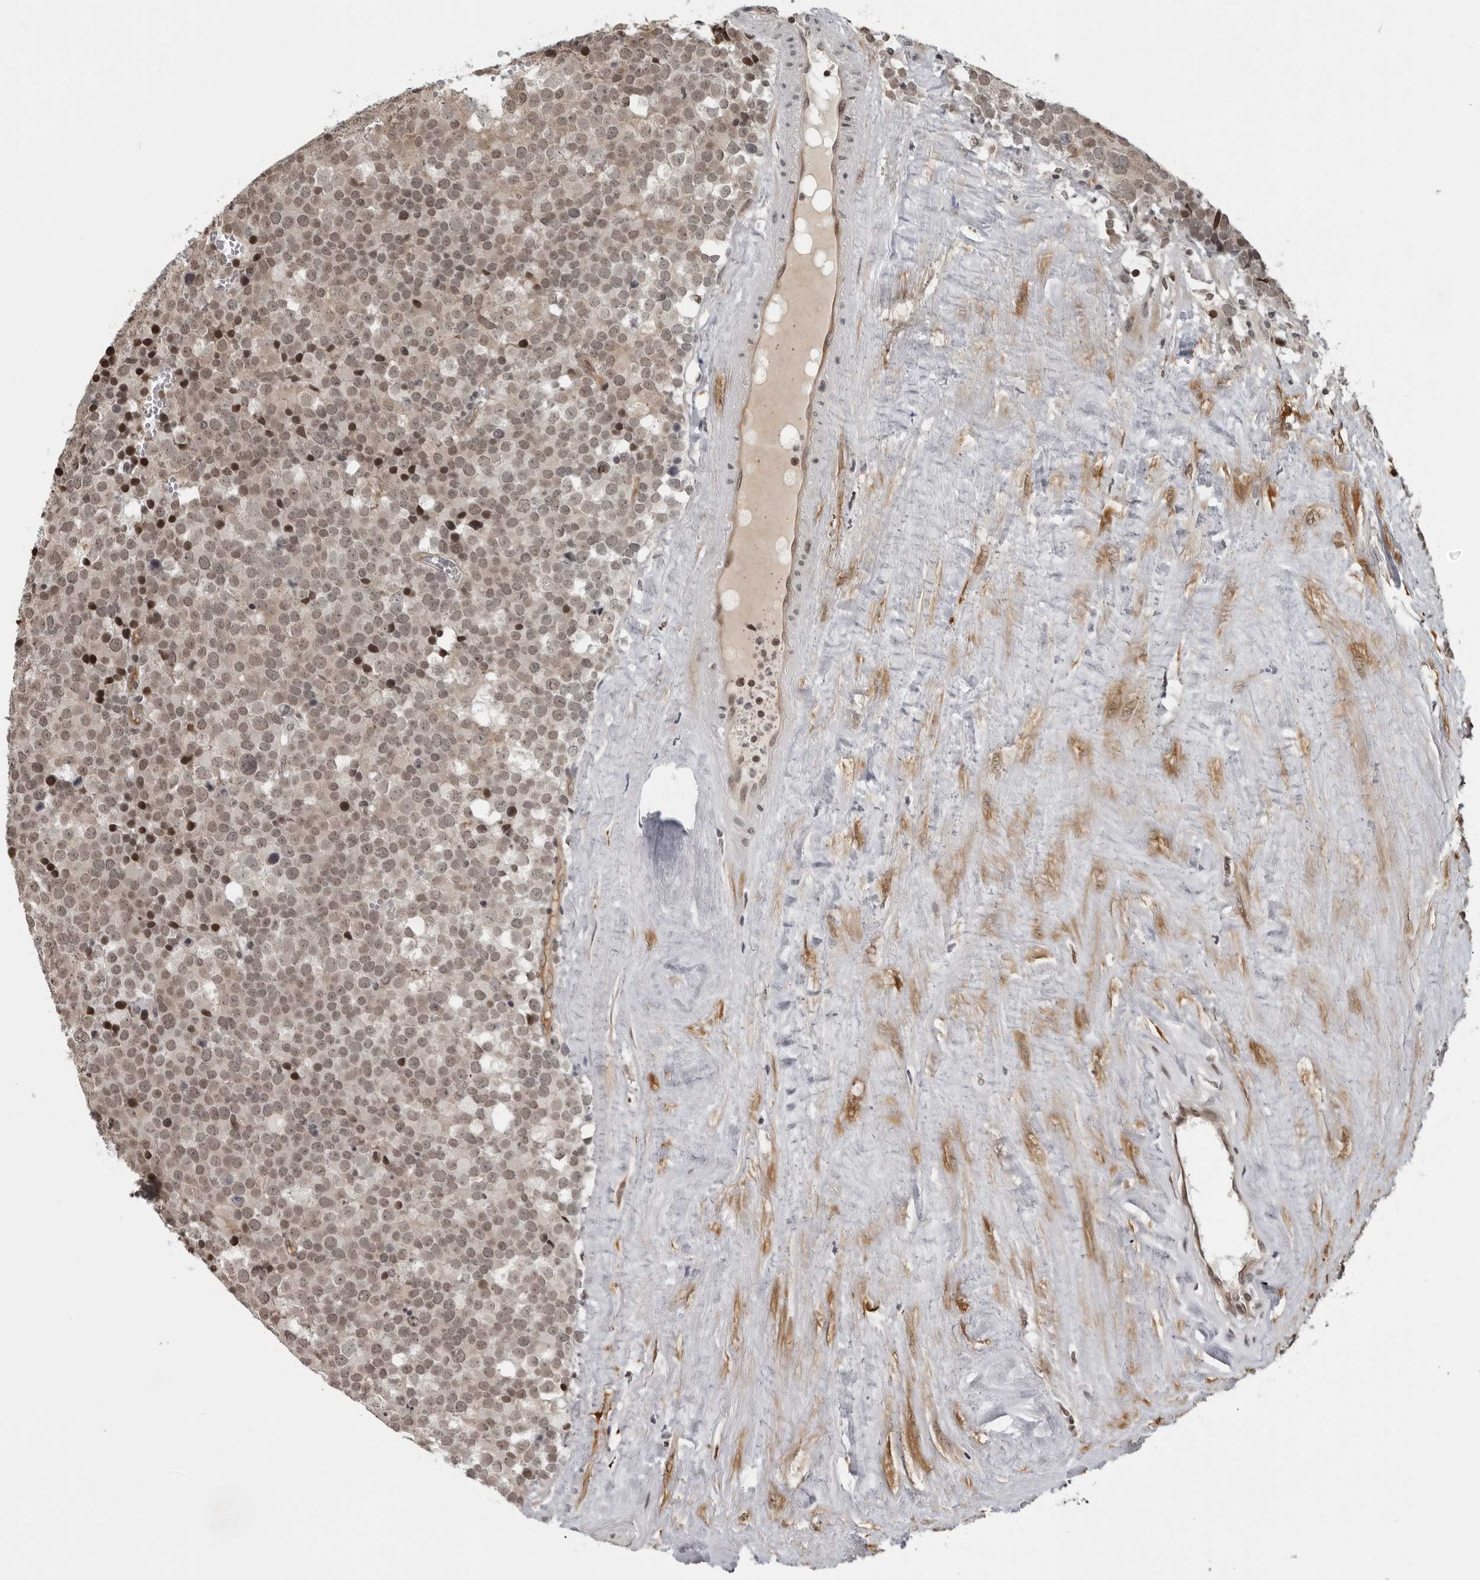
{"staining": {"intensity": "moderate", "quantity": "25%-75%", "location": "nuclear"}, "tissue": "testis cancer", "cell_type": "Tumor cells", "image_type": "cancer", "snomed": [{"axis": "morphology", "description": "Seminoma, NOS"}, {"axis": "topography", "description": "Testis"}], "caption": "Tumor cells show medium levels of moderate nuclear positivity in approximately 25%-75% of cells in testis seminoma. (Stains: DAB (3,3'-diaminobenzidine) in brown, nuclei in blue, Microscopy: brightfield microscopy at high magnification).", "gene": "MAF", "patient": {"sex": "male", "age": 71}}